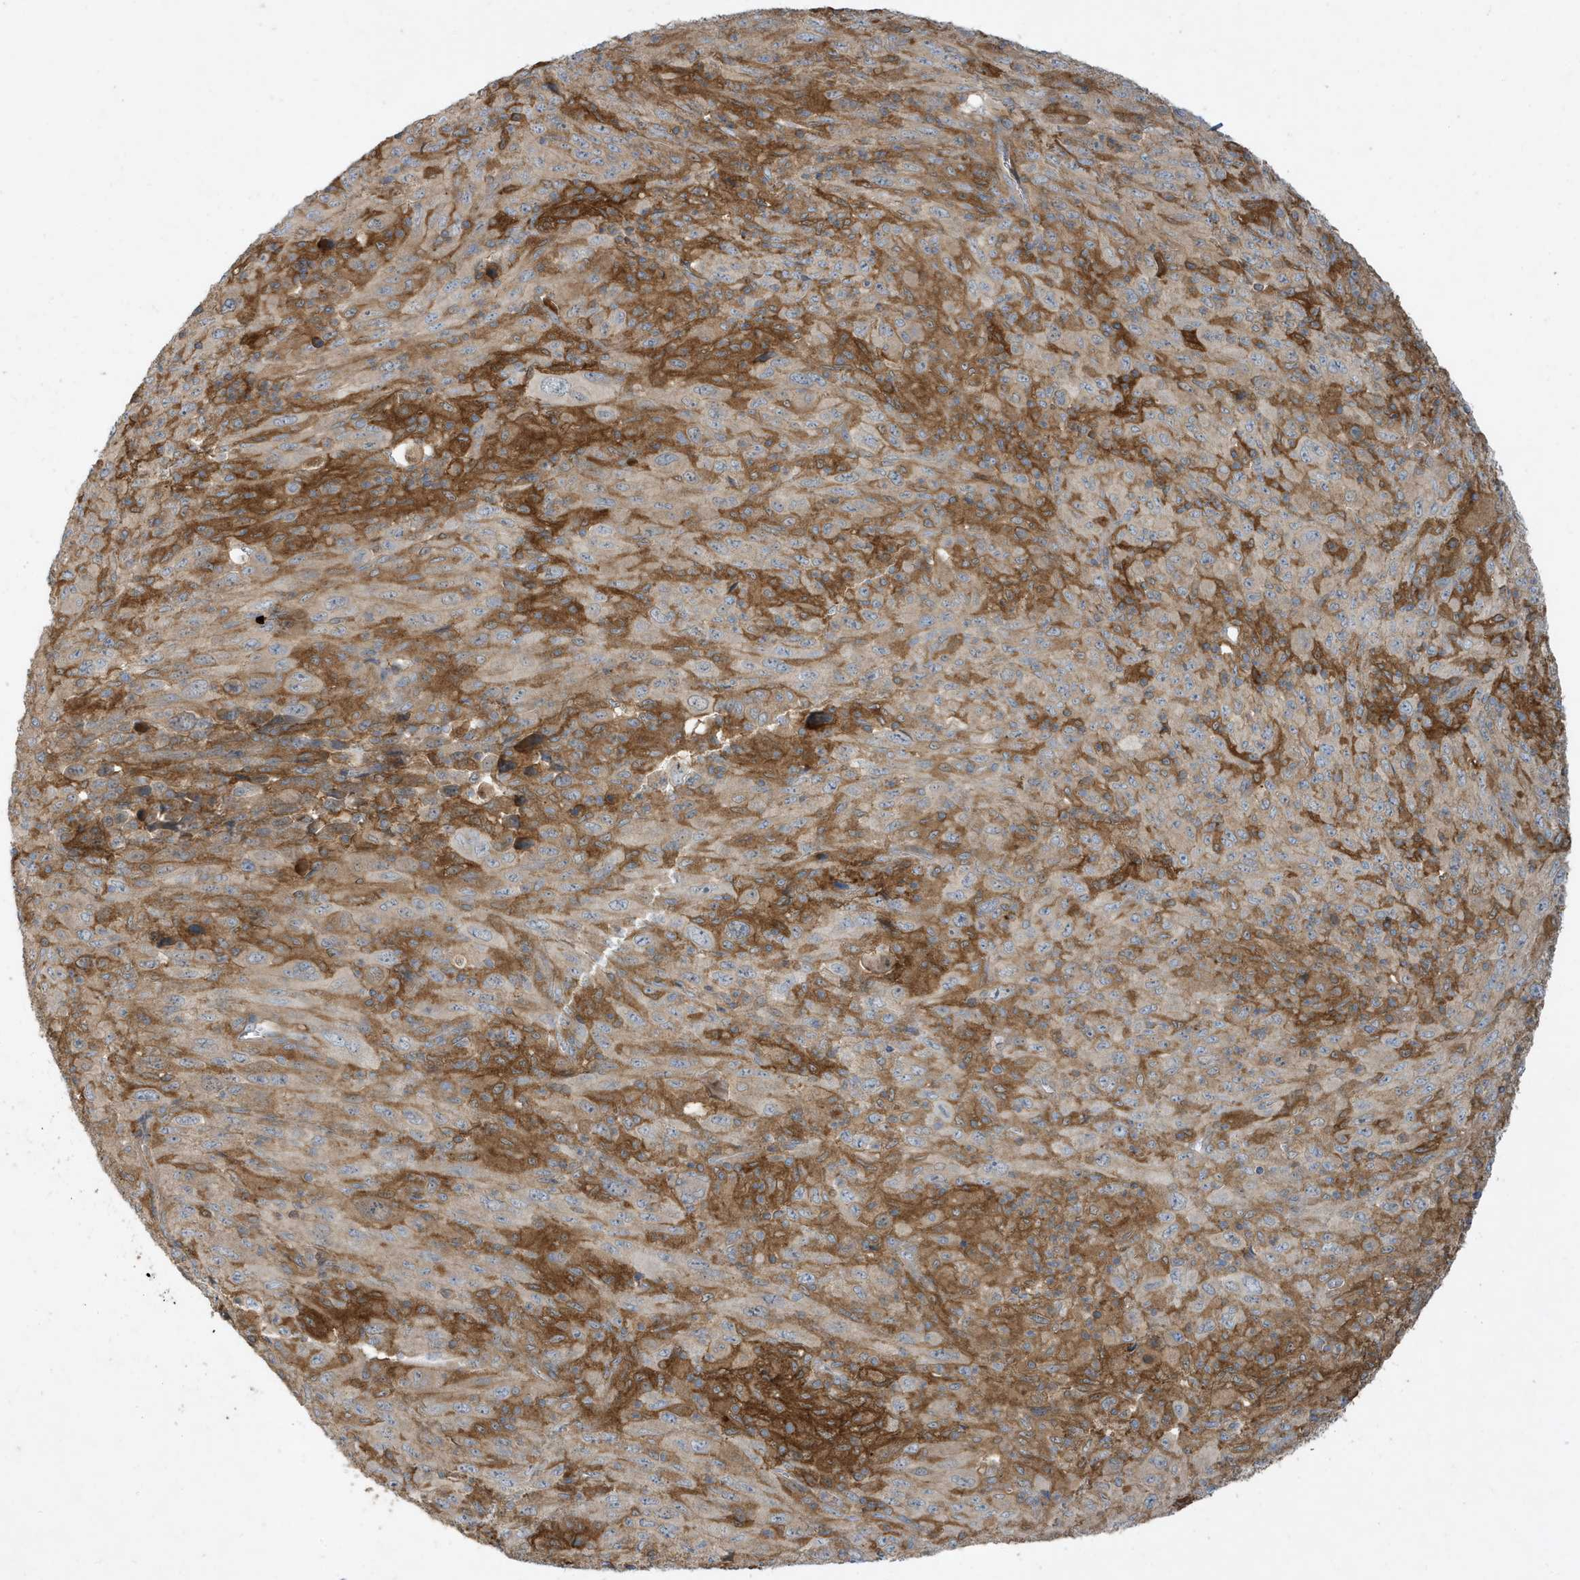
{"staining": {"intensity": "negative", "quantity": "none", "location": "none"}, "tissue": "melanoma", "cell_type": "Tumor cells", "image_type": "cancer", "snomed": [{"axis": "morphology", "description": "Malignant melanoma, Metastatic site"}, {"axis": "topography", "description": "Skin"}], "caption": "IHC photomicrograph of neoplastic tissue: malignant melanoma (metastatic site) stained with DAB (3,3'-diaminobenzidine) reveals no significant protein expression in tumor cells.", "gene": "ABTB1", "patient": {"sex": "female", "age": 56}}